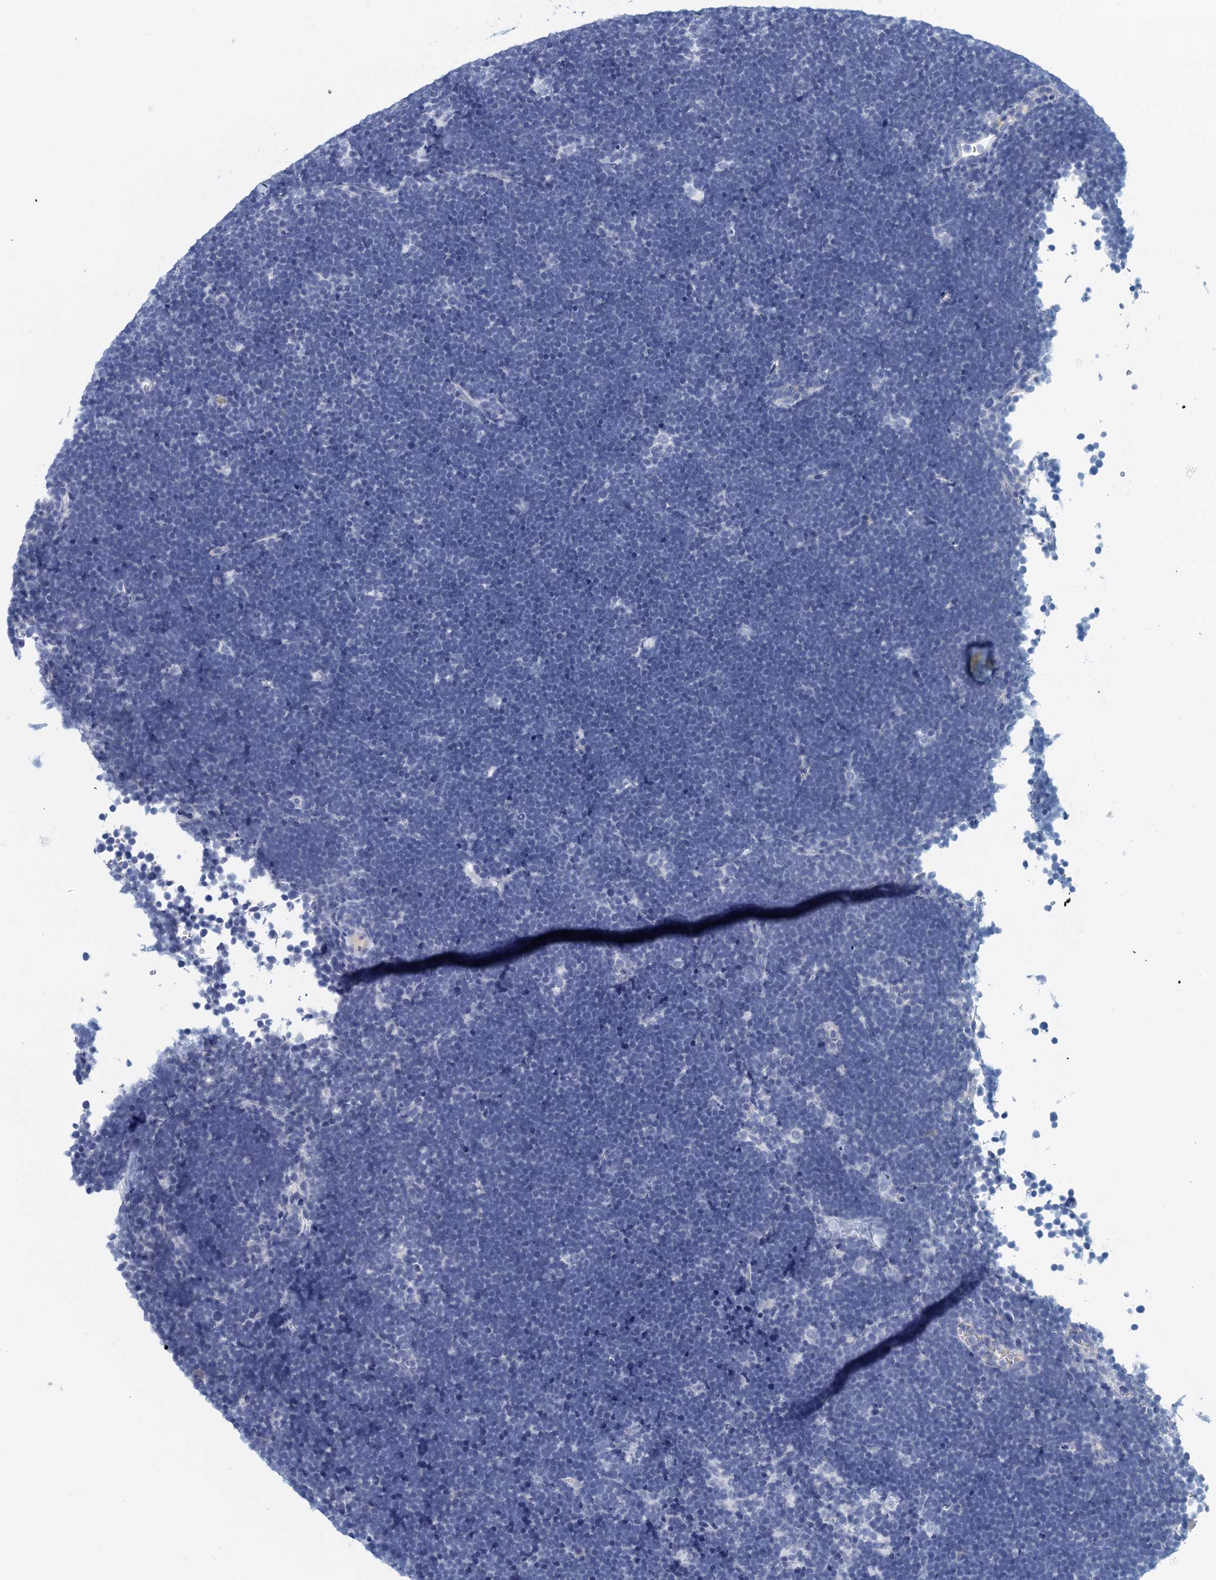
{"staining": {"intensity": "negative", "quantity": "none", "location": "none"}, "tissue": "lymphoma", "cell_type": "Tumor cells", "image_type": "cancer", "snomed": [{"axis": "morphology", "description": "Malignant lymphoma, non-Hodgkin's type, High grade"}, {"axis": "topography", "description": "Lymph node"}], "caption": "Immunohistochemistry (IHC) of human lymphoma displays no expression in tumor cells. (DAB immunohistochemistry with hematoxylin counter stain).", "gene": "CYP51A1", "patient": {"sex": "male", "age": 13}}